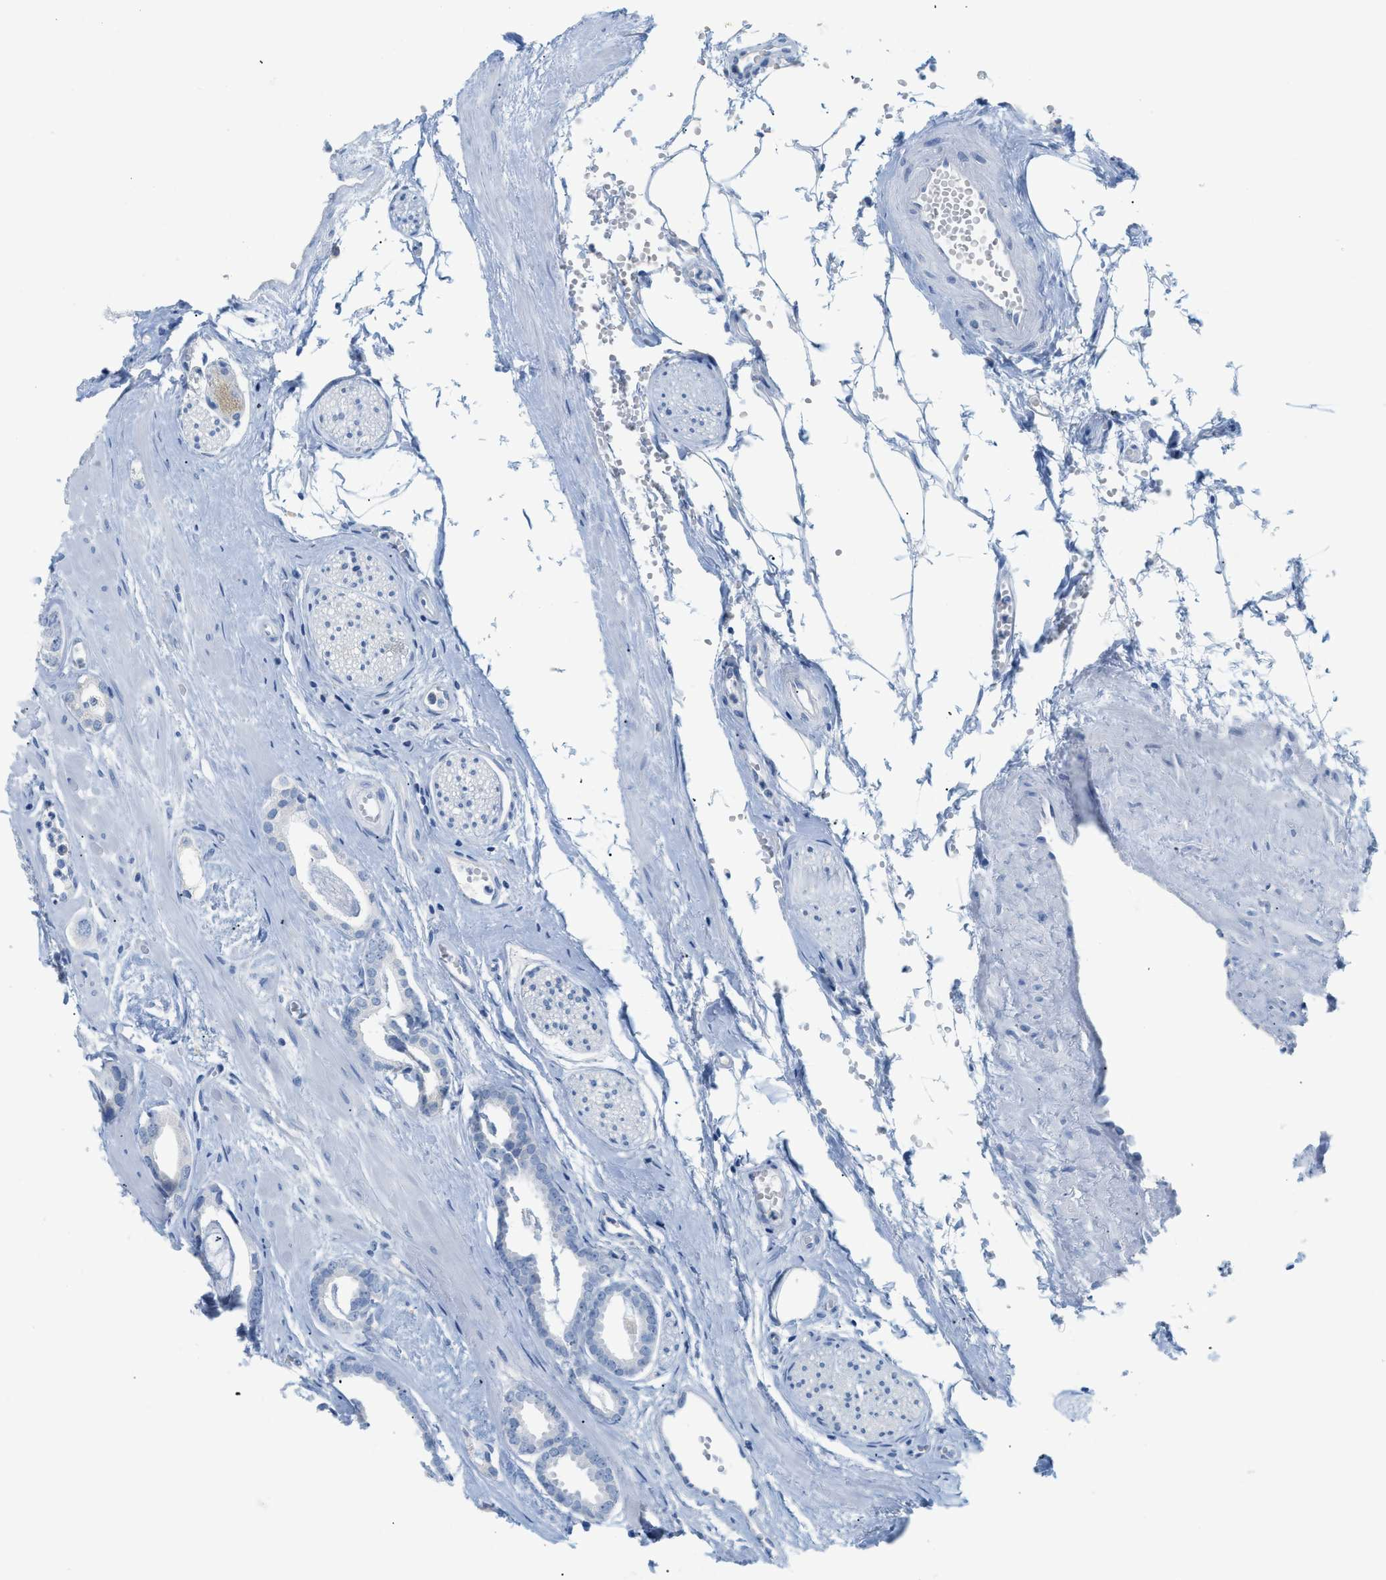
{"staining": {"intensity": "negative", "quantity": "none", "location": "none"}, "tissue": "prostate cancer", "cell_type": "Tumor cells", "image_type": "cancer", "snomed": [{"axis": "morphology", "description": "Adenocarcinoma, Low grade"}, {"axis": "topography", "description": "Prostate"}], "caption": "Photomicrograph shows no protein staining in tumor cells of prostate cancer tissue. (DAB IHC with hematoxylin counter stain).", "gene": "PAPPA", "patient": {"sex": "male", "age": 53}}